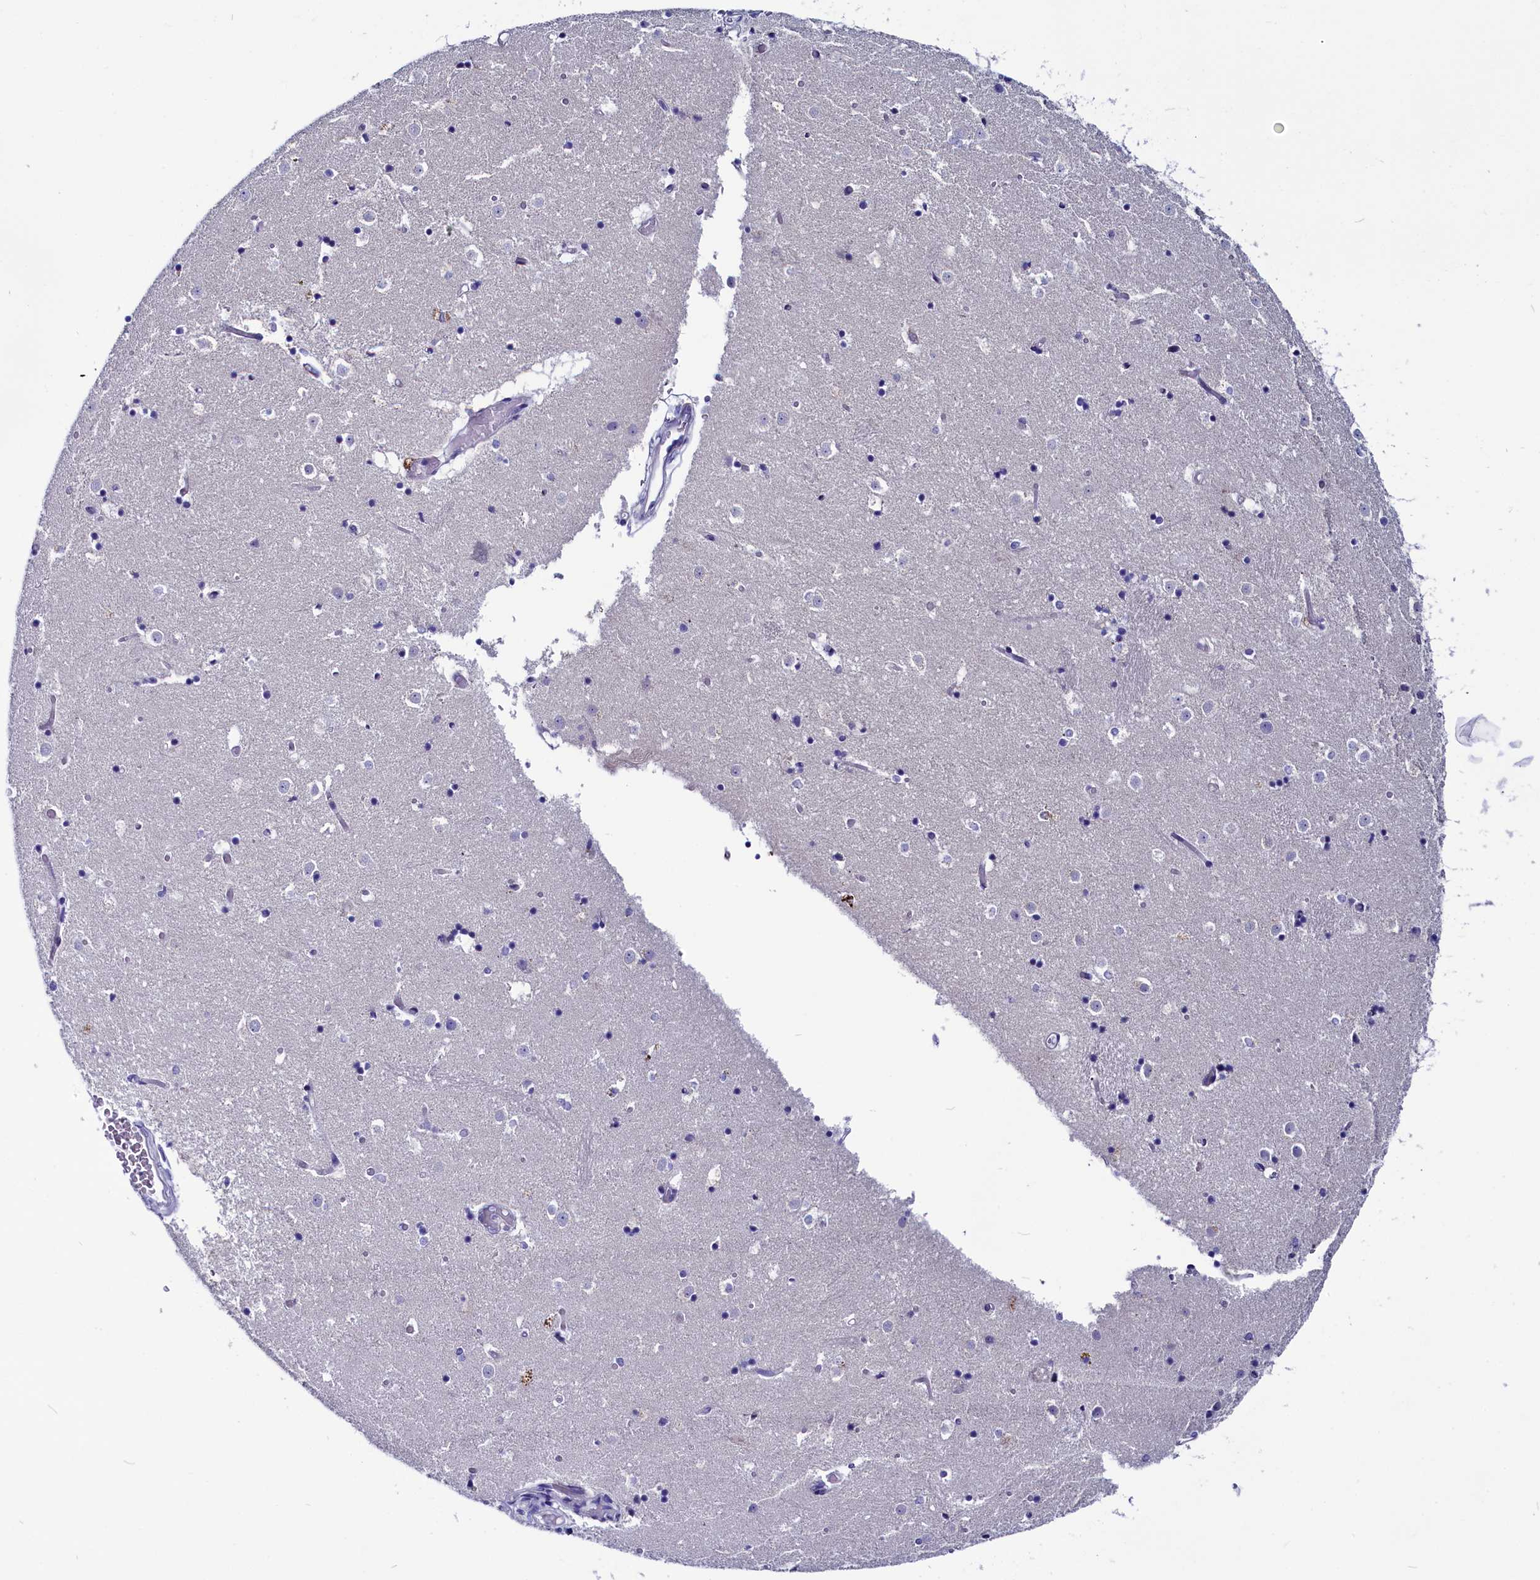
{"staining": {"intensity": "negative", "quantity": "none", "location": "none"}, "tissue": "caudate", "cell_type": "Glial cells", "image_type": "normal", "snomed": [{"axis": "morphology", "description": "Normal tissue, NOS"}, {"axis": "topography", "description": "Lateral ventricle wall"}], "caption": "The immunohistochemistry (IHC) photomicrograph has no significant staining in glial cells of caudate.", "gene": "CIAPIN1", "patient": {"sex": "female", "age": 52}}